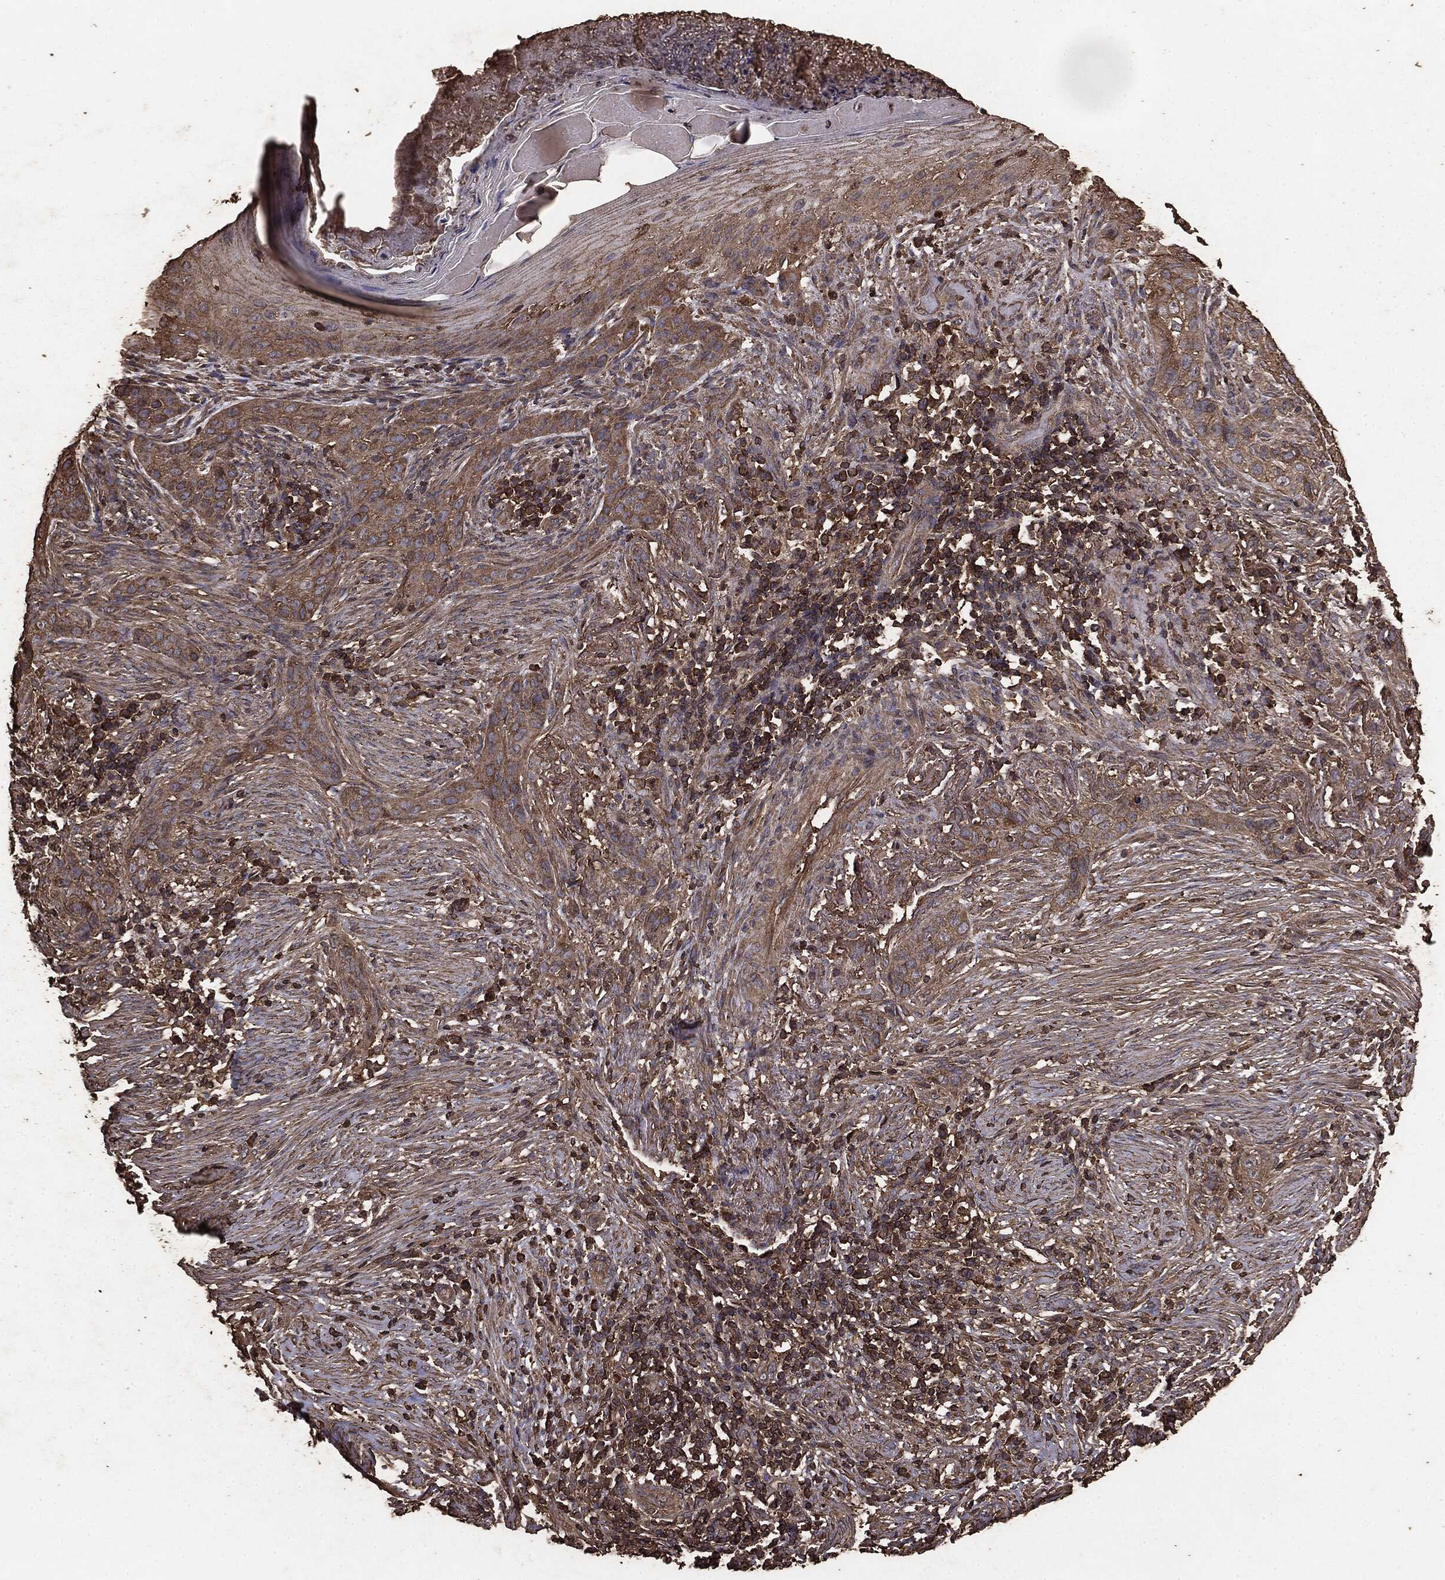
{"staining": {"intensity": "moderate", "quantity": "25%-75%", "location": "cytoplasmic/membranous"}, "tissue": "skin cancer", "cell_type": "Tumor cells", "image_type": "cancer", "snomed": [{"axis": "morphology", "description": "Squamous cell carcinoma, NOS"}, {"axis": "topography", "description": "Skin"}], "caption": "This image demonstrates immunohistochemistry staining of human skin cancer (squamous cell carcinoma), with medium moderate cytoplasmic/membranous positivity in approximately 25%-75% of tumor cells.", "gene": "MTOR", "patient": {"sex": "male", "age": 88}}